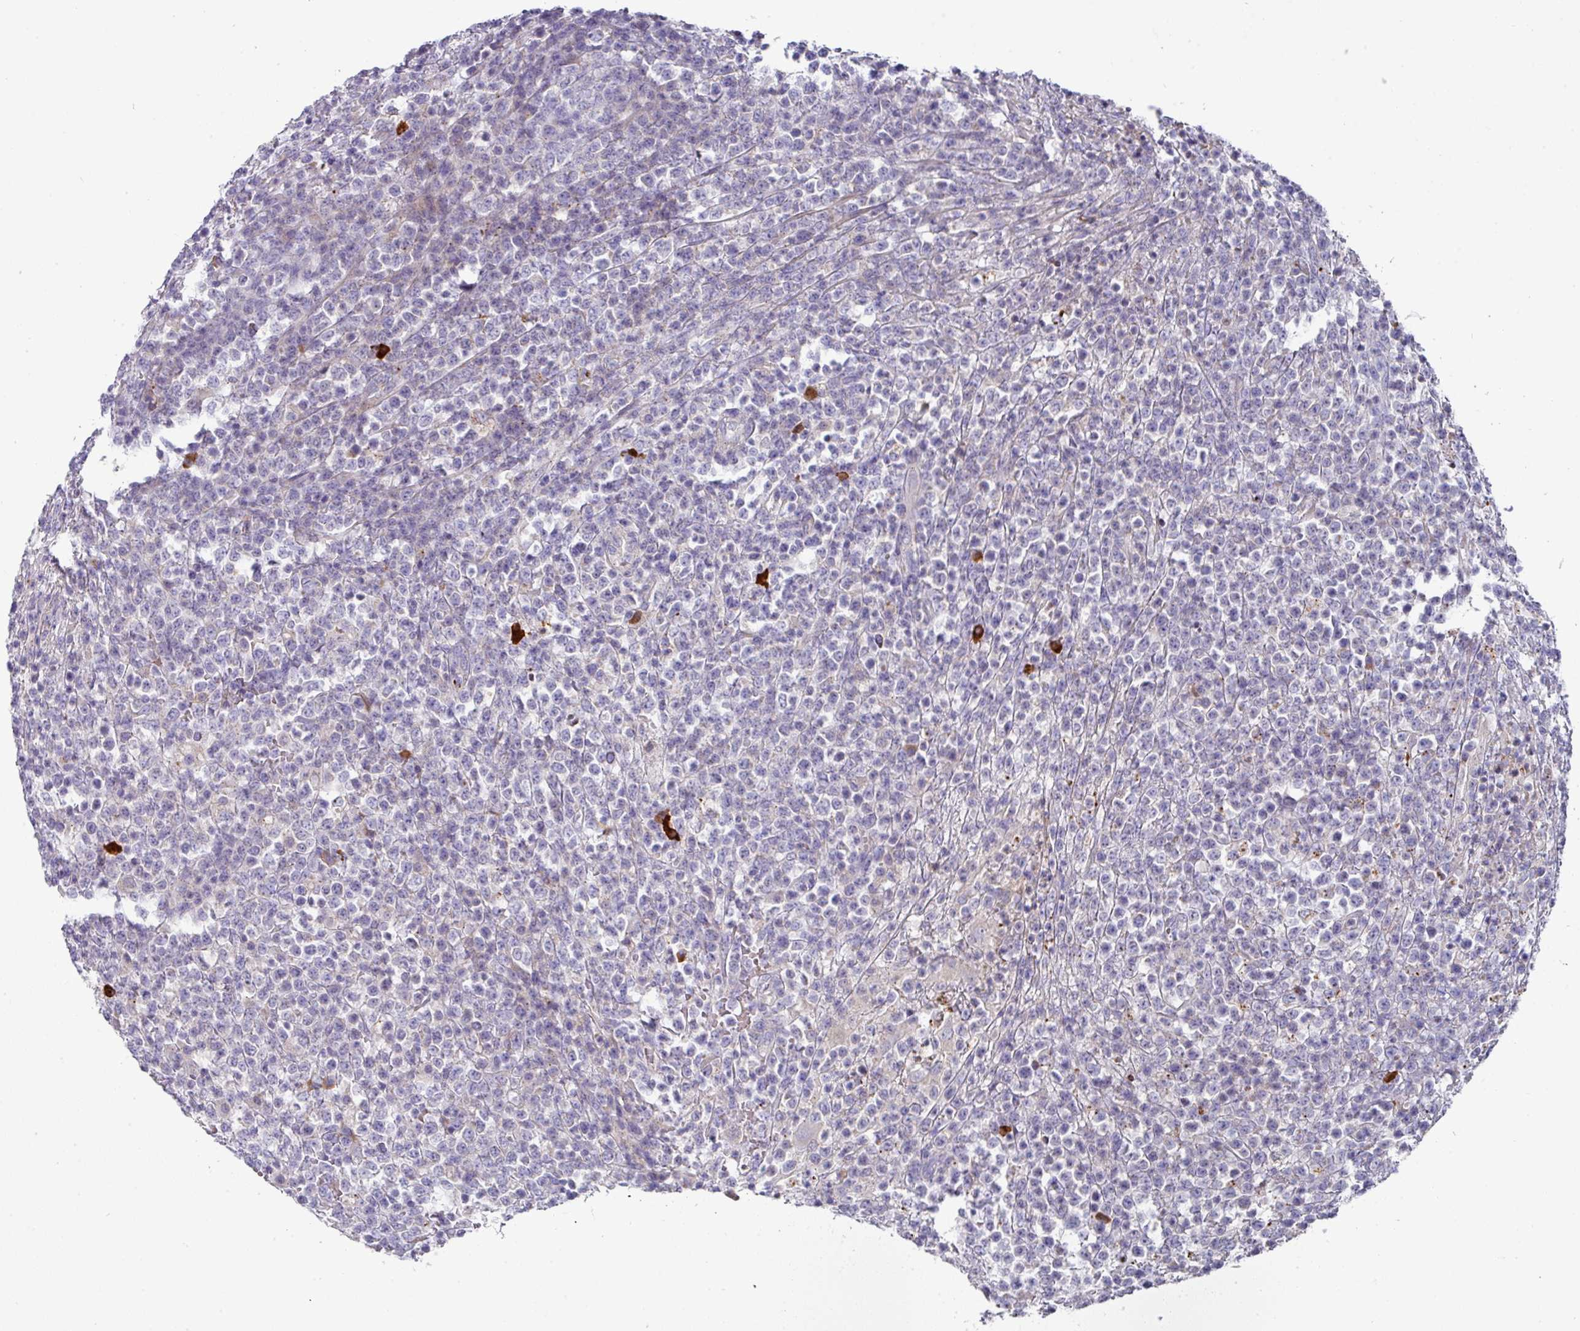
{"staining": {"intensity": "negative", "quantity": "none", "location": "none"}, "tissue": "lymphoma", "cell_type": "Tumor cells", "image_type": "cancer", "snomed": [{"axis": "morphology", "description": "Malignant lymphoma, non-Hodgkin's type, High grade"}, {"axis": "topography", "description": "Colon"}], "caption": "The micrograph shows no significant staining in tumor cells of lymphoma.", "gene": "IL4R", "patient": {"sex": "female", "age": 53}}